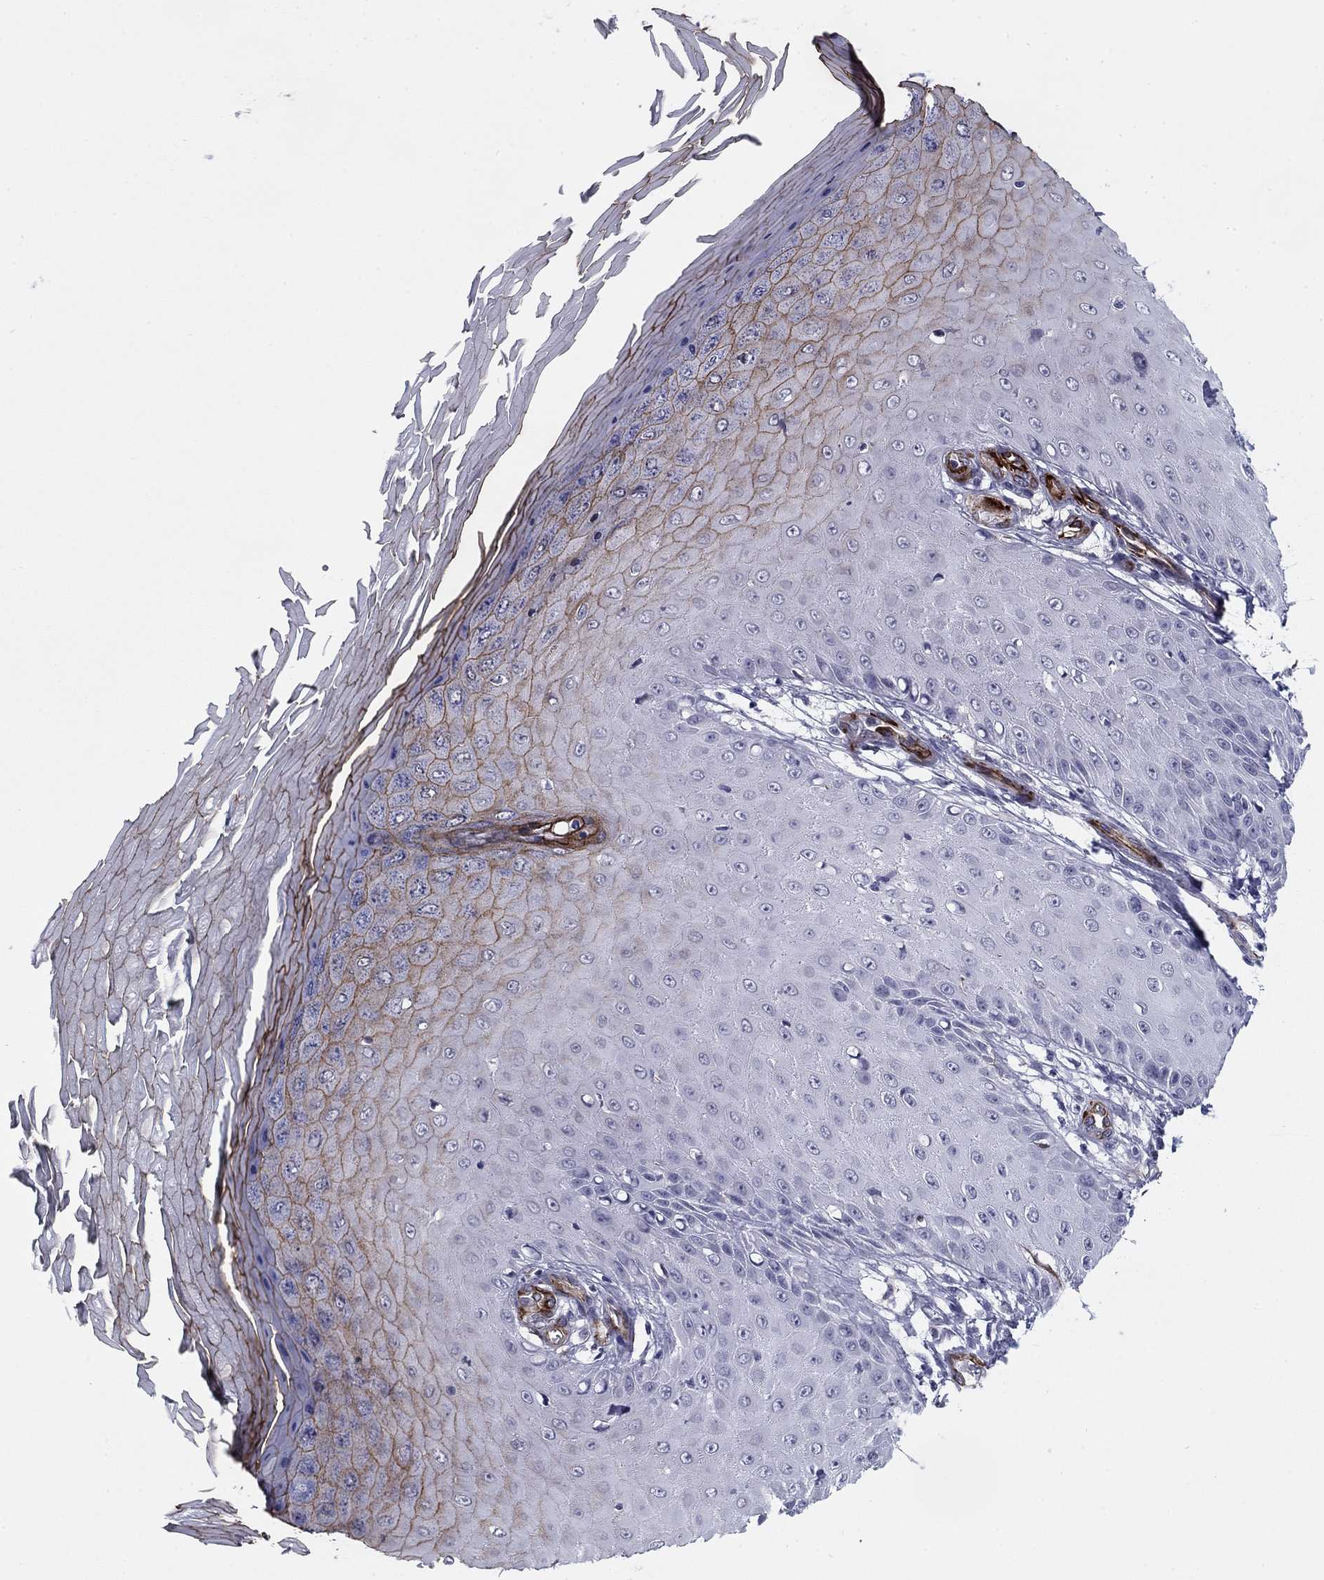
{"staining": {"intensity": "moderate", "quantity": "<25%", "location": "cytoplasmic/membranous"}, "tissue": "skin cancer", "cell_type": "Tumor cells", "image_type": "cancer", "snomed": [{"axis": "morphology", "description": "Inflammation, NOS"}, {"axis": "morphology", "description": "Squamous cell carcinoma, NOS"}, {"axis": "topography", "description": "Skin"}], "caption": "High-magnification brightfield microscopy of skin cancer (squamous cell carcinoma) stained with DAB (brown) and counterstained with hematoxylin (blue). tumor cells exhibit moderate cytoplasmic/membranous expression is present in approximately<25% of cells.", "gene": "ANKS4B", "patient": {"sex": "male", "age": 70}}